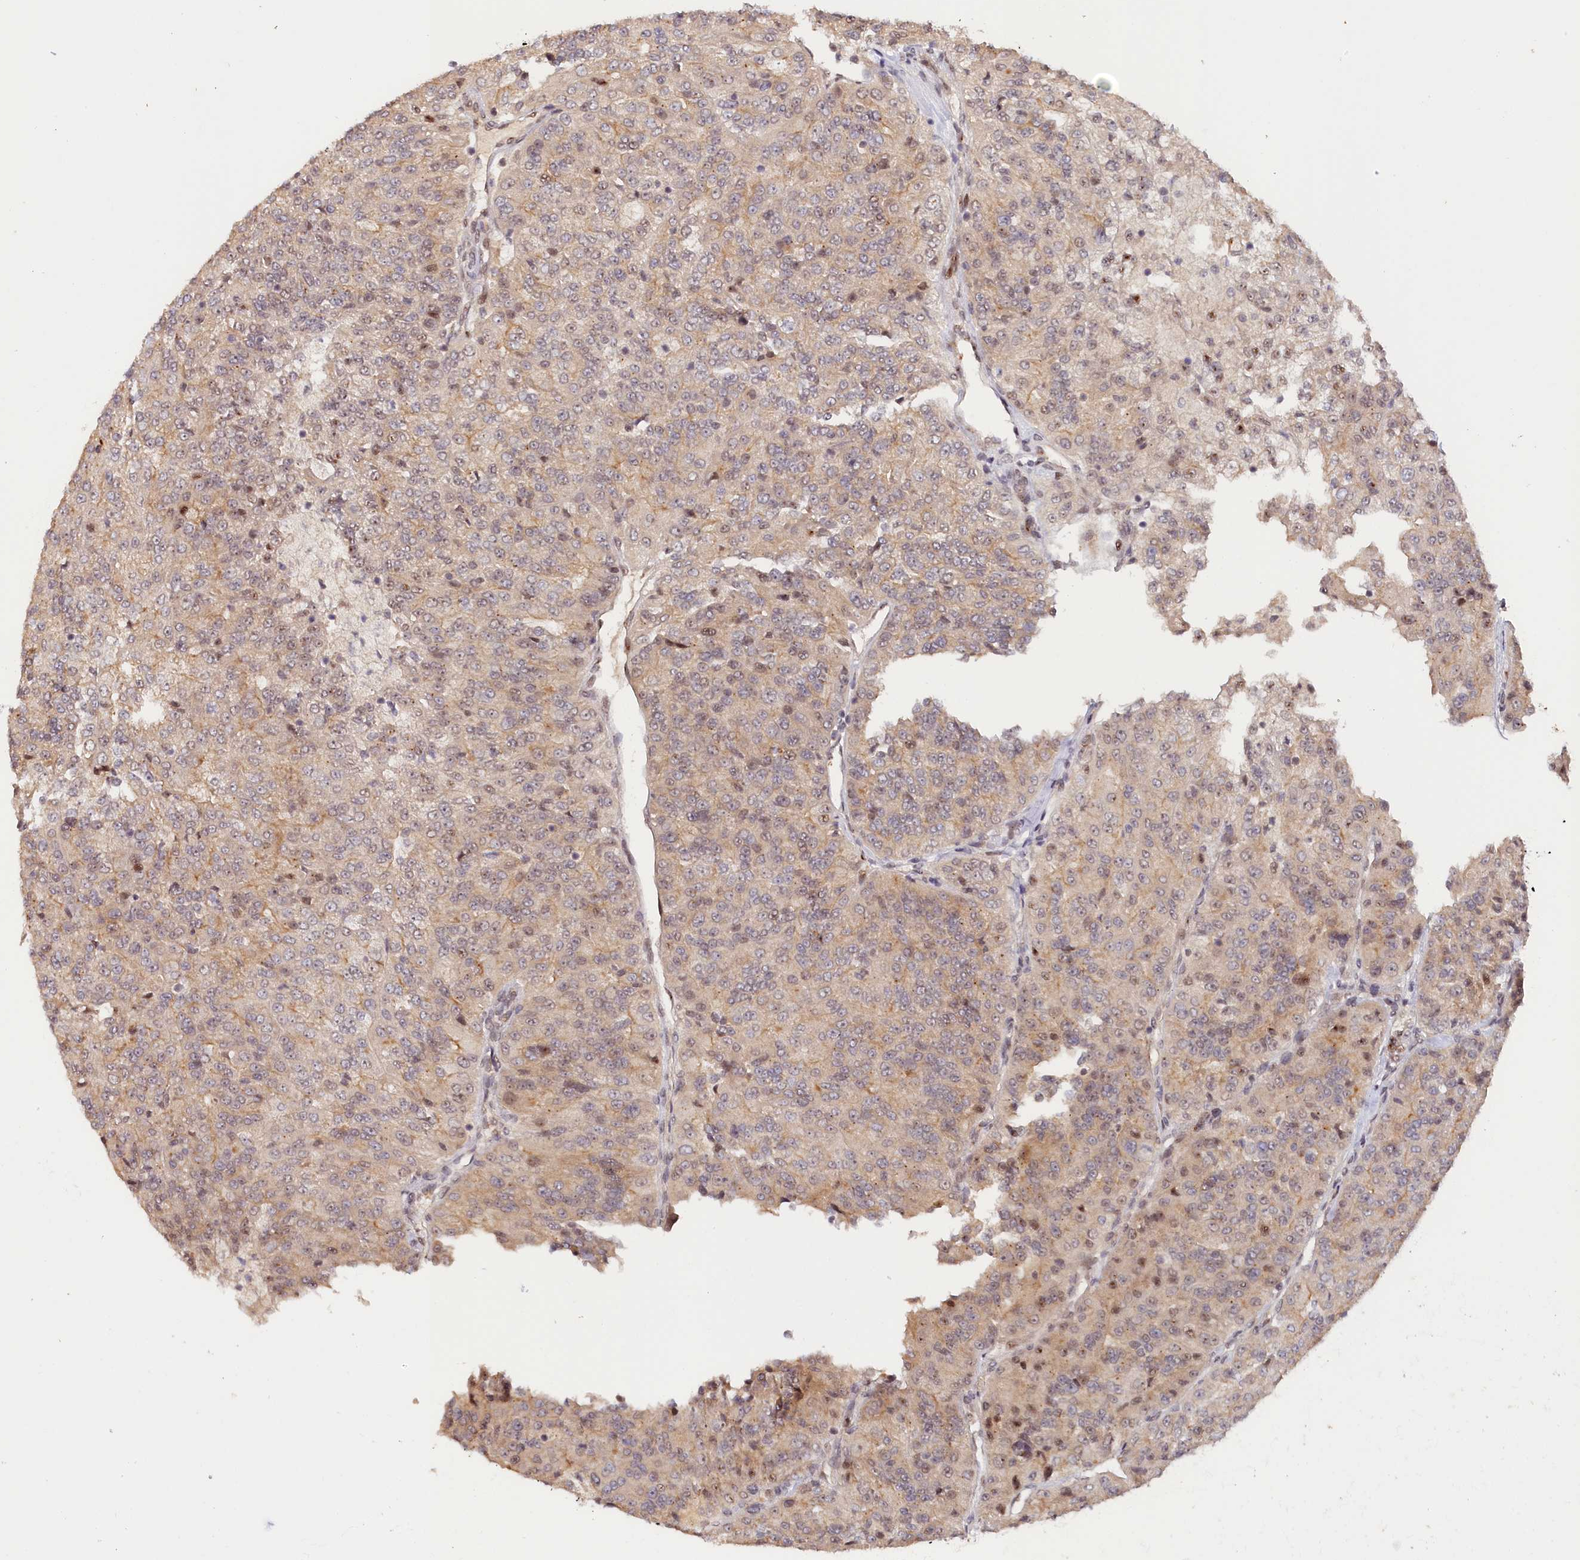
{"staining": {"intensity": "weak", "quantity": "<25%", "location": "cytoplasmic/membranous,nuclear"}, "tissue": "renal cancer", "cell_type": "Tumor cells", "image_type": "cancer", "snomed": [{"axis": "morphology", "description": "Adenocarcinoma, NOS"}, {"axis": "topography", "description": "Kidney"}], "caption": "Renal adenocarcinoma was stained to show a protein in brown. There is no significant expression in tumor cells.", "gene": "ANKRD24", "patient": {"sex": "female", "age": 63}}